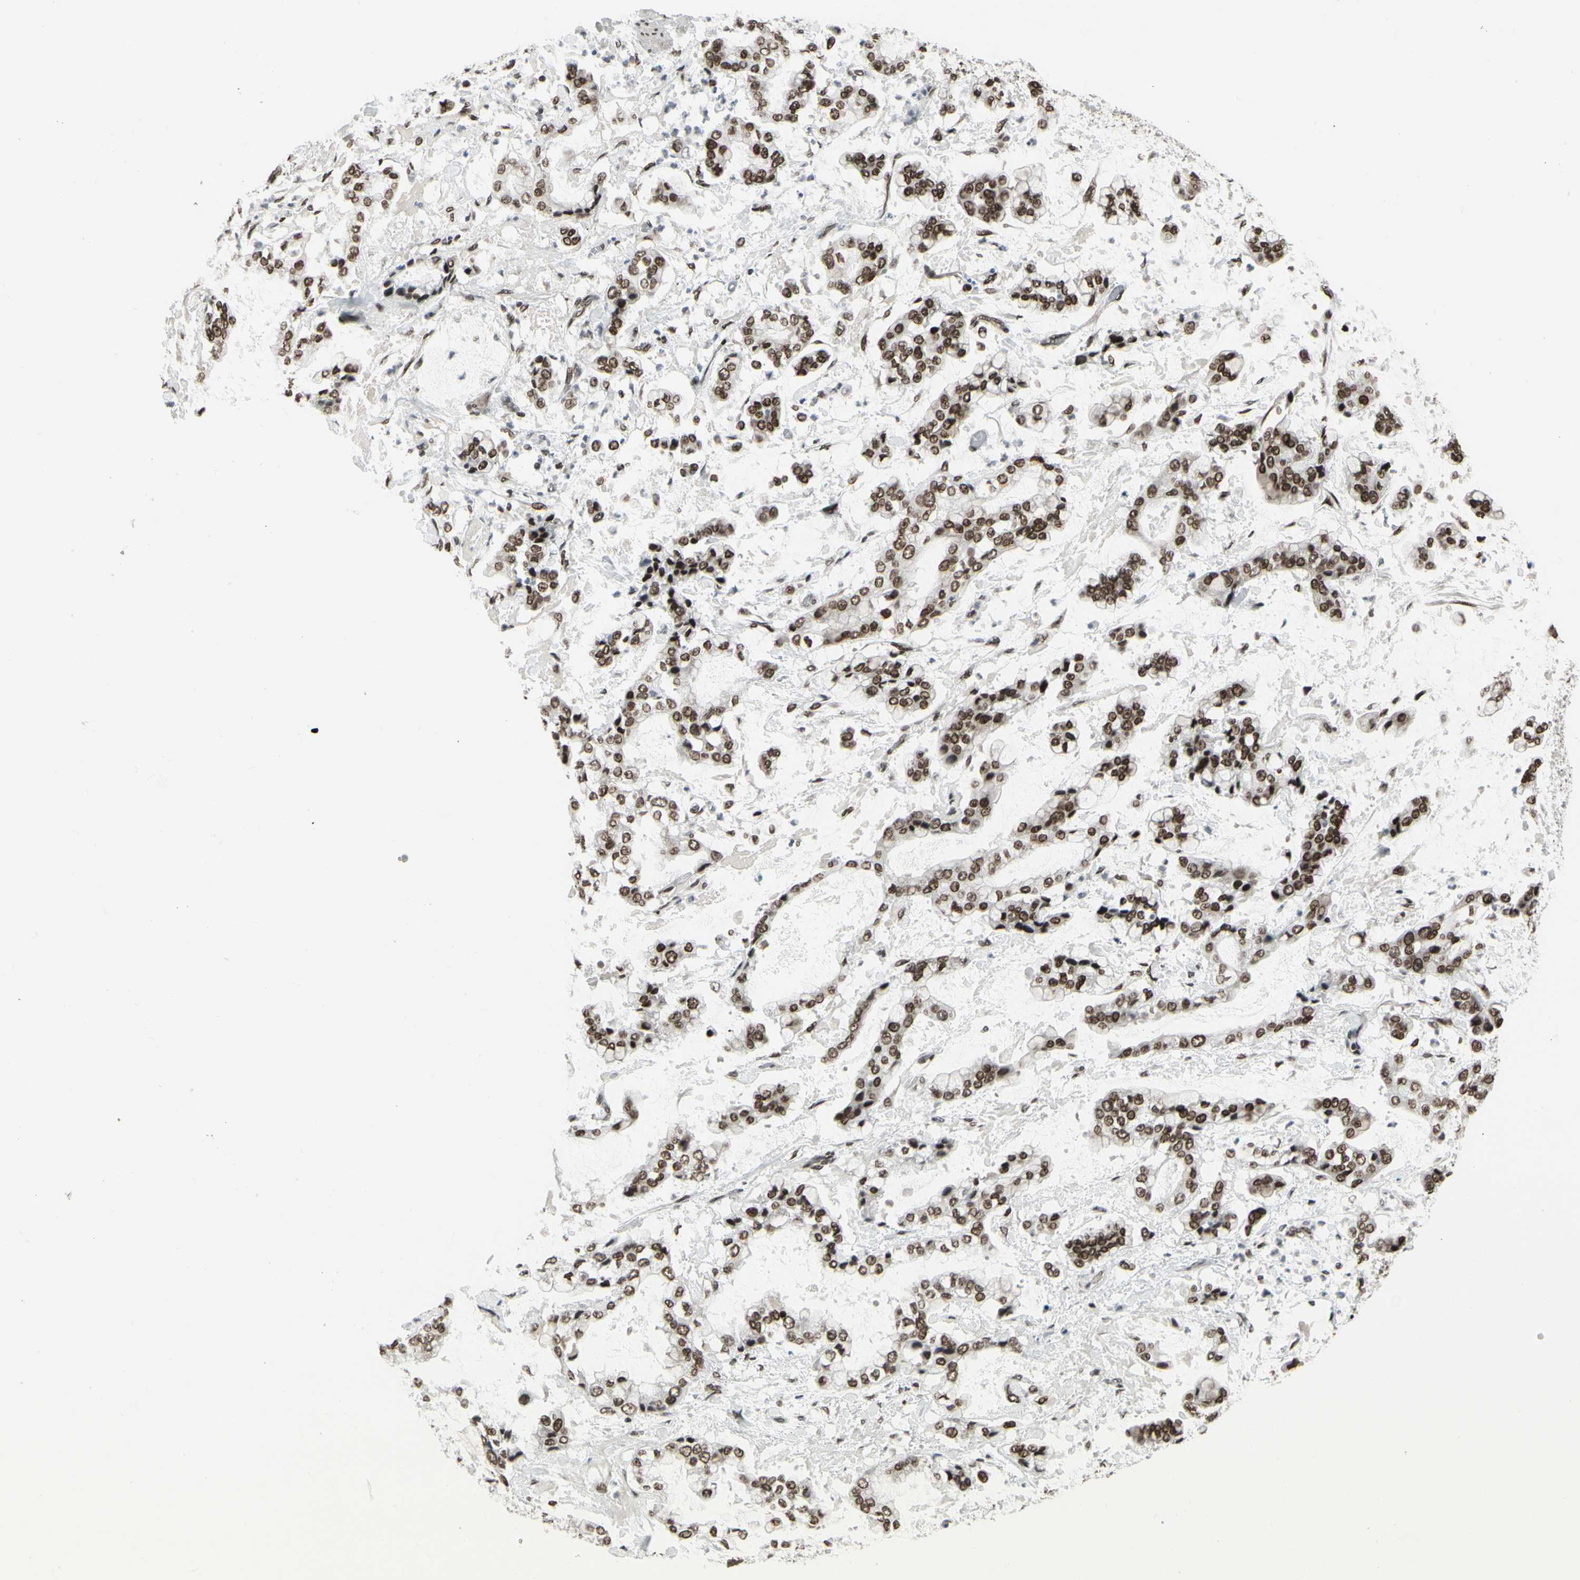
{"staining": {"intensity": "strong", "quantity": ">75%", "location": "nuclear"}, "tissue": "stomach cancer", "cell_type": "Tumor cells", "image_type": "cancer", "snomed": [{"axis": "morphology", "description": "Normal tissue, NOS"}, {"axis": "morphology", "description": "Adenocarcinoma, NOS"}, {"axis": "topography", "description": "Stomach, upper"}, {"axis": "topography", "description": "Stomach"}], "caption": "IHC staining of adenocarcinoma (stomach), which exhibits high levels of strong nuclear positivity in about >75% of tumor cells indicating strong nuclear protein expression. The staining was performed using DAB (3,3'-diaminobenzidine) (brown) for protein detection and nuclei were counterstained in hematoxylin (blue).", "gene": "HMG20A", "patient": {"sex": "male", "age": 76}}